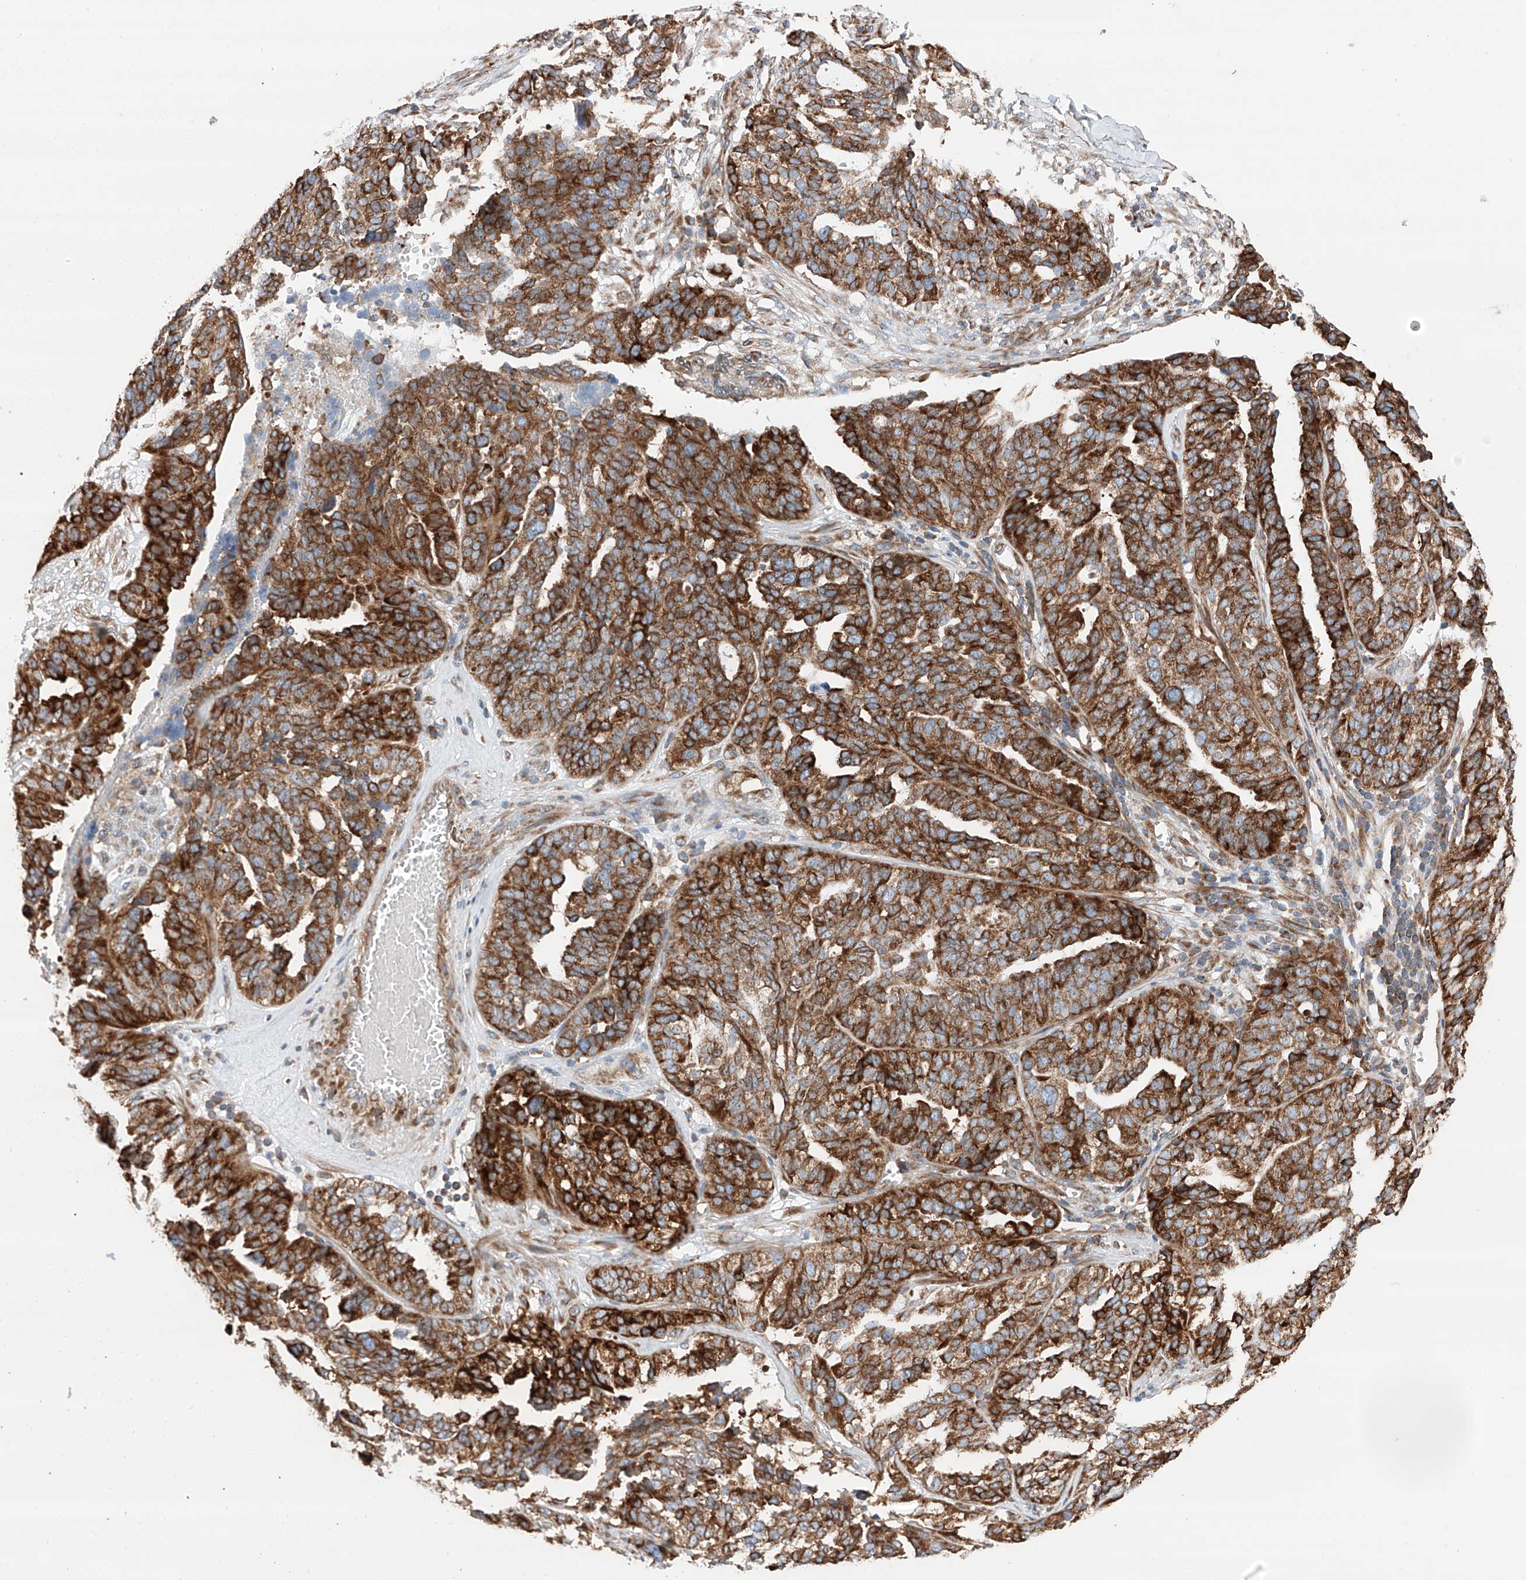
{"staining": {"intensity": "strong", "quantity": ">75%", "location": "cytoplasmic/membranous"}, "tissue": "ovarian cancer", "cell_type": "Tumor cells", "image_type": "cancer", "snomed": [{"axis": "morphology", "description": "Cystadenocarcinoma, serous, NOS"}, {"axis": "topography", "description": "Ovary"}], "caption": "Ovarian serous cystadenocarcinoma was stained to show a protein in brown. There is high levels of strong cytoplasmic/membranous expression in about >75% of tumor cells.", "gene": "ZC3H15", "patient": {"sex": "female", "age": 59}}